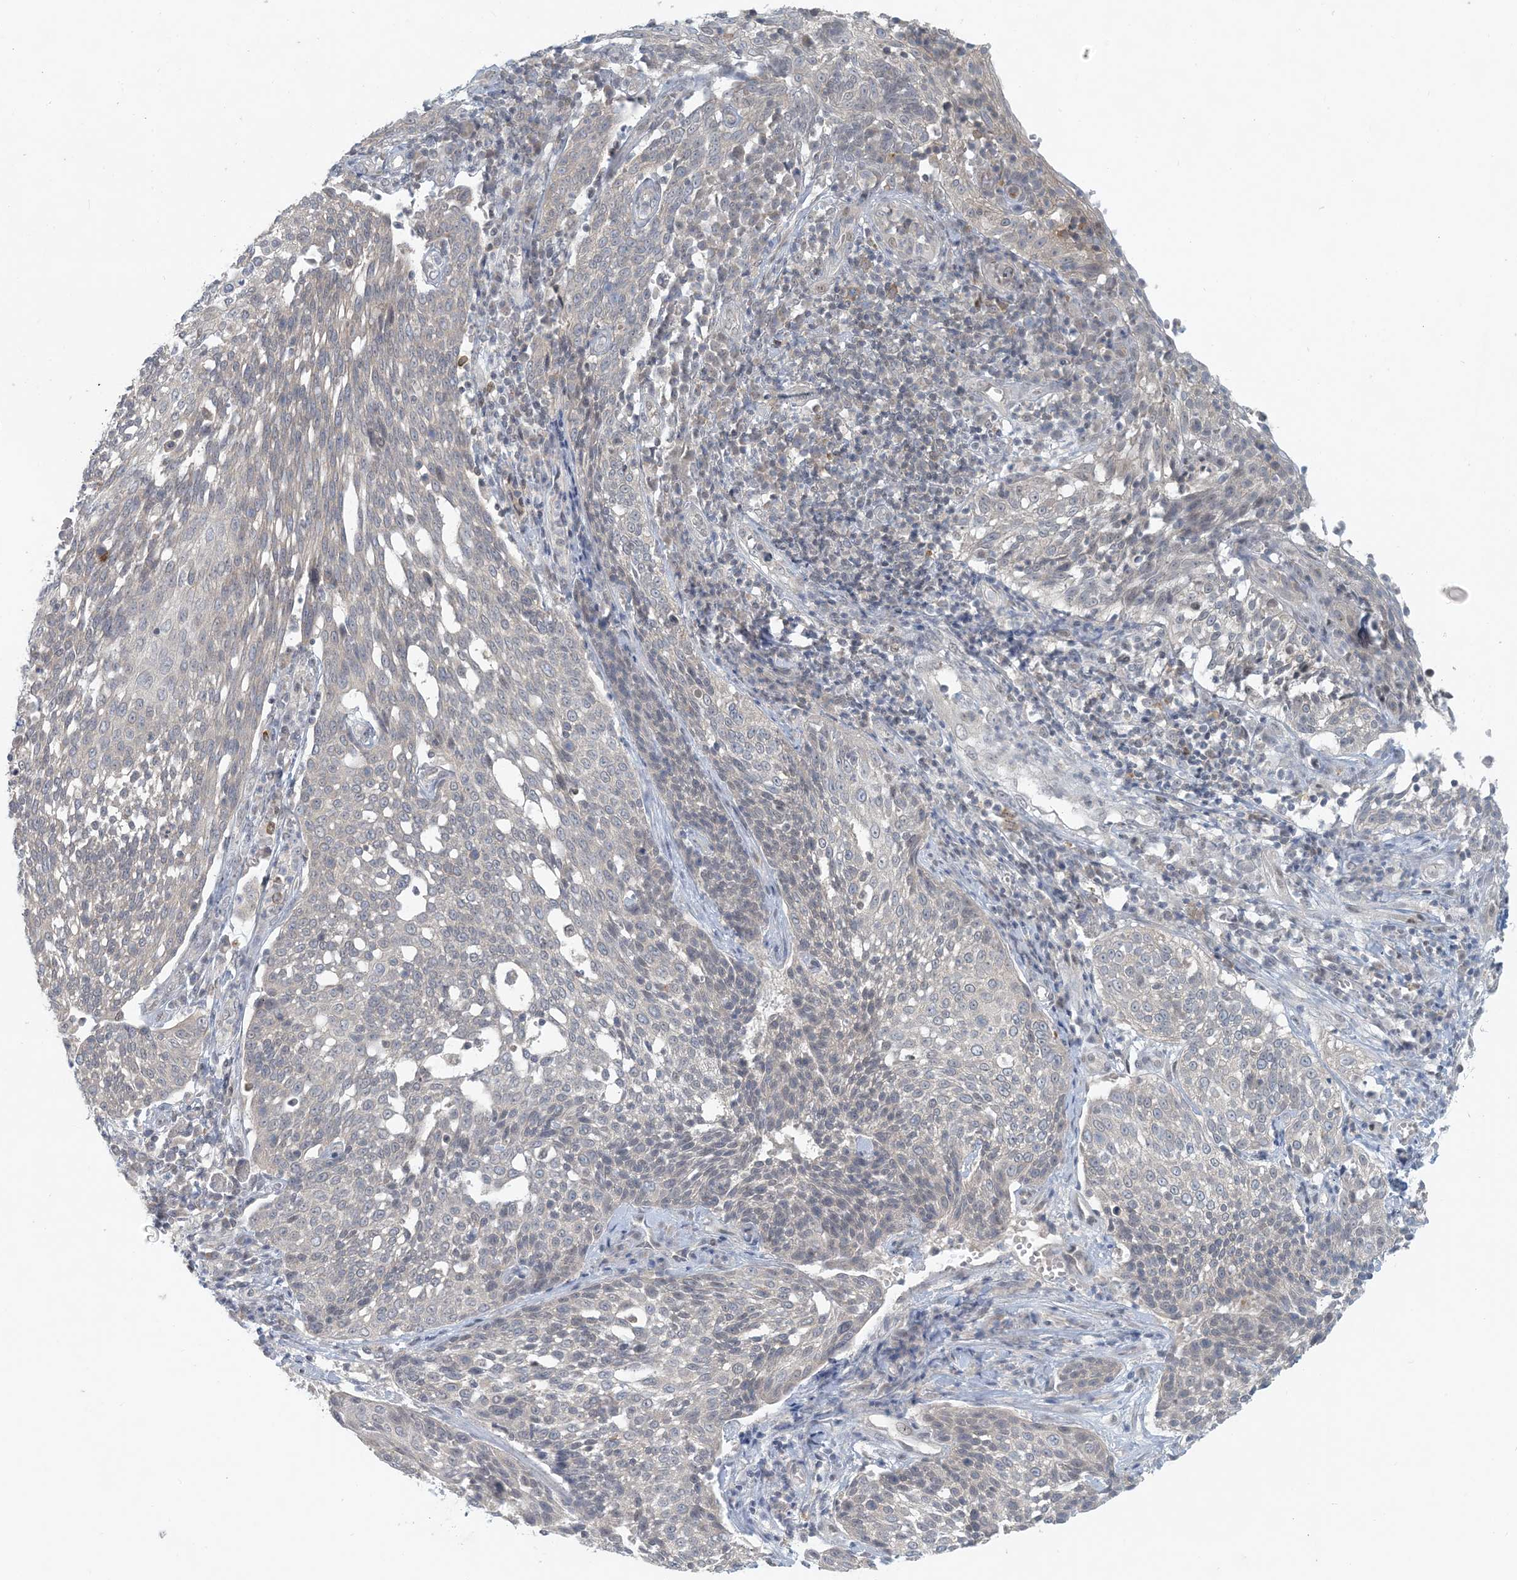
{"staining": {"intensity": "negative", "quantity": "none", "location": "none"}, "tissue": "cervical cancer", "cell_type": "Tumor cells", "image_type": "cancer", "snomed": [{"axis": "morphology", "description": "Squamous cell carcinoma, NOS"}, {"axis": "topography", "description": "Cervix"}], "caption": "There is no significant positivity in tumor cells of cervical cancer.", "gene": "OBI1", "patient": {"sex": "female", "age": 34}}